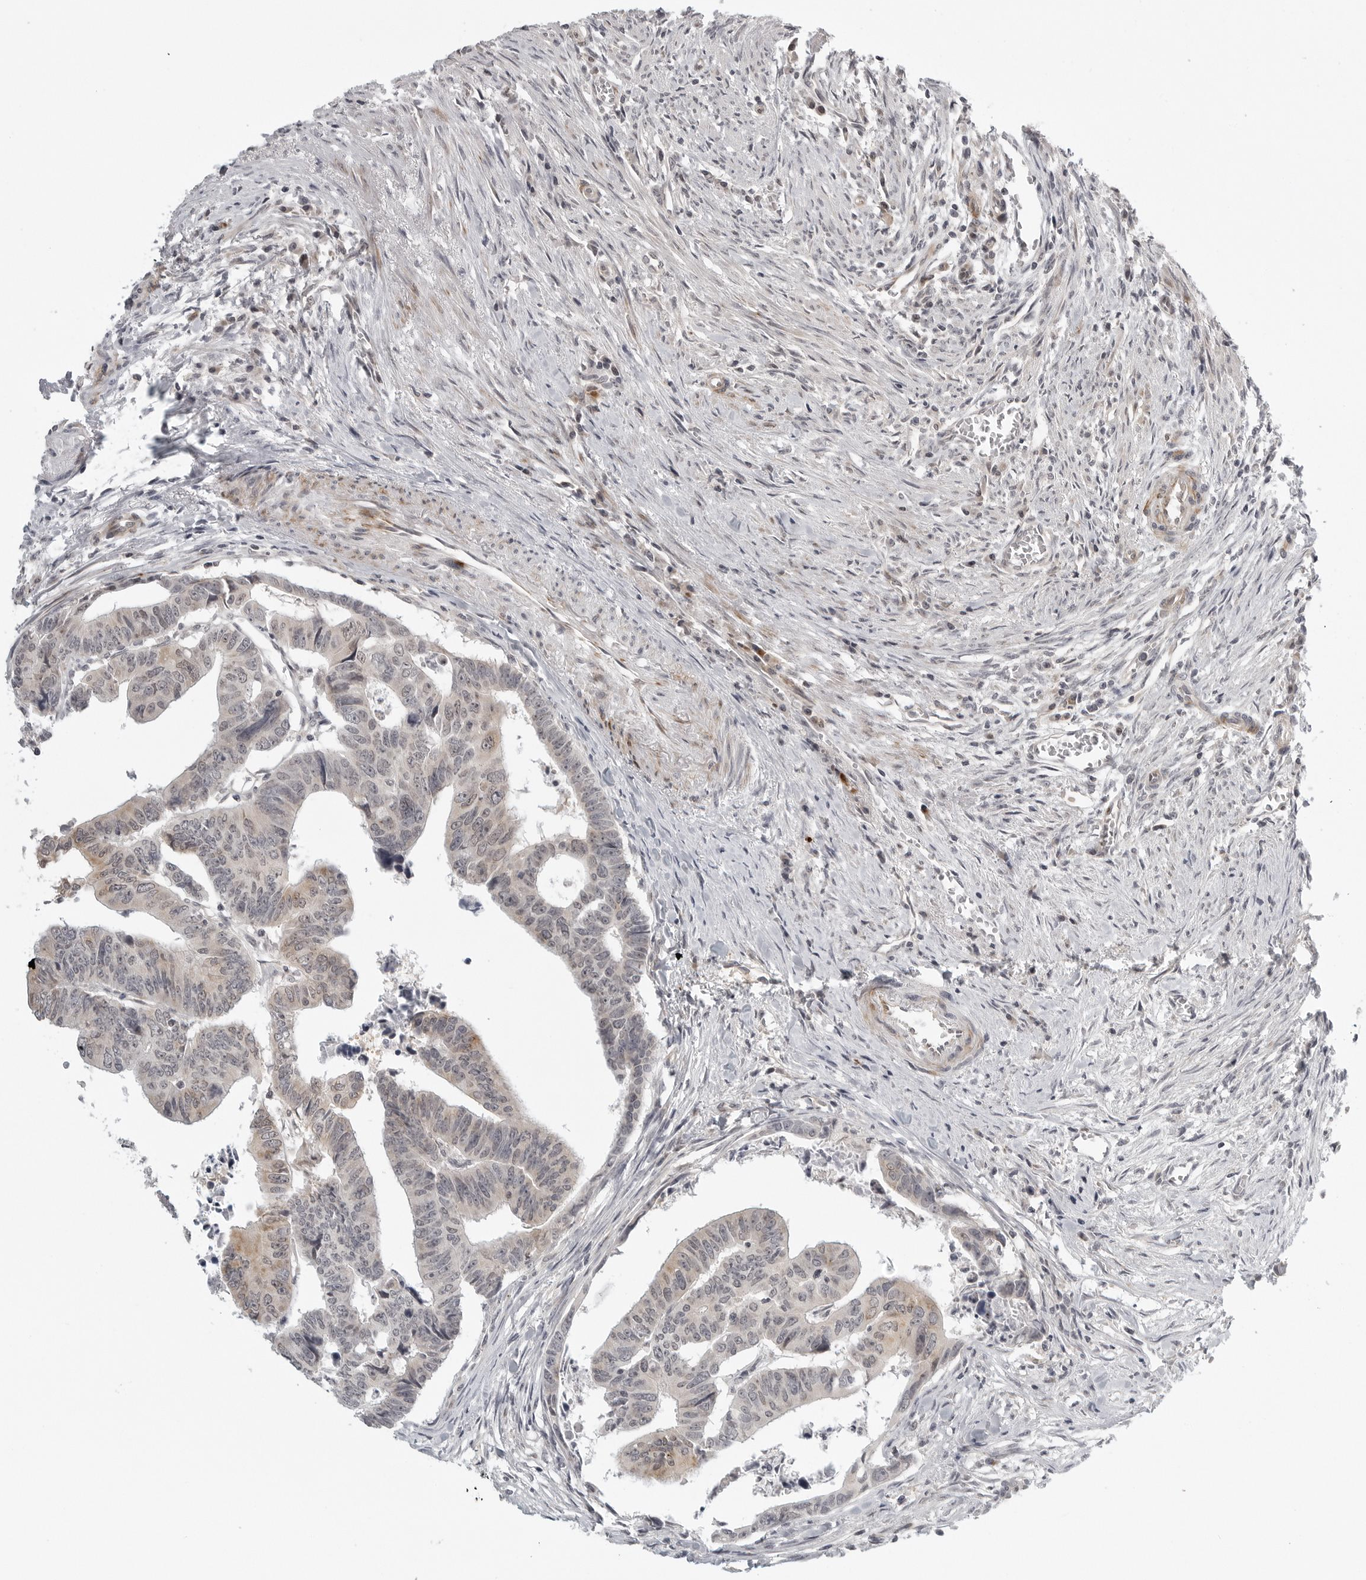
{"staining": {"intensity": "weak", "quantity": "<25%", "location": "cytoplasmic/membranous"}, "tissue": "colorectal cancer", "cell_type": "Tumor cells", "image_type": "cancer", "snomed": [{"axis": "morphology", "description": "Adenocarcinoma, NOS"}, {"axis": "topography", "description": "Rectum"}], "caption": "The immunohistochemistry image has no significant staining in tumor cells of adenocarcinoma (colorectal) tissue.", "gene": "TUT4", "patient": {"sex": "female", "age": 65}}